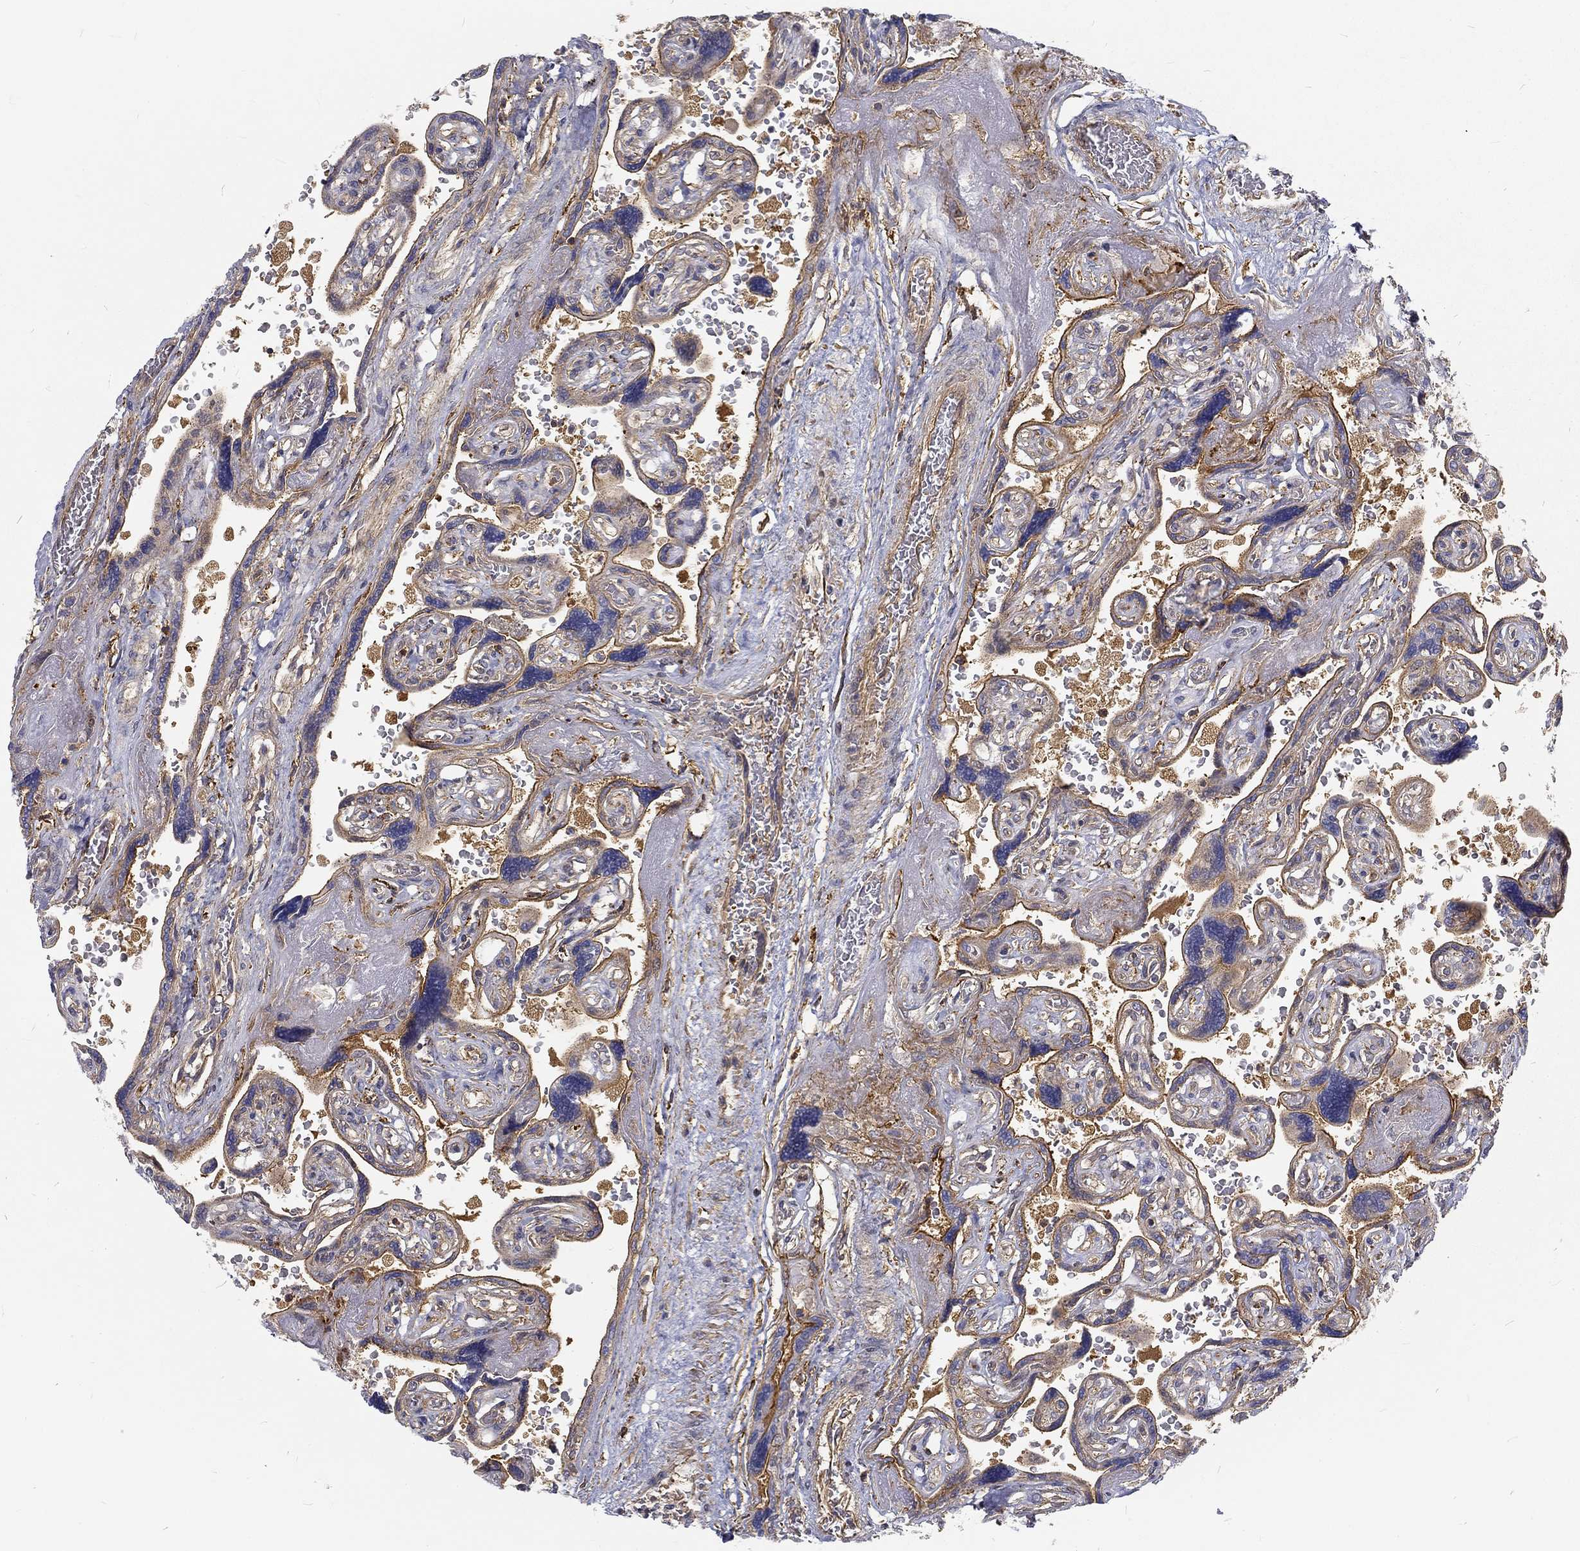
{"staining": {"intensity": "negative", "quantity": "none", "location": "none"}, "tissue": "placenta", "cell_type": "Decidual cells", "image_type": "normal", "snomed": [{"axis": "morphology", "description": "Normal tissue, NOS"}, {"axis": "topography", "description": "Placenta"}], "caption": "Immunohistochemistry of unremarkable human placenta displays no expression in decidual cells. (Stains: DAB immunohistochemistry with hematoxylin counter stain, Microscopy: brightfield microscopy at high magnification).", "gene": "MTMR11", "patient": {"sex": "female", "age": 32}}